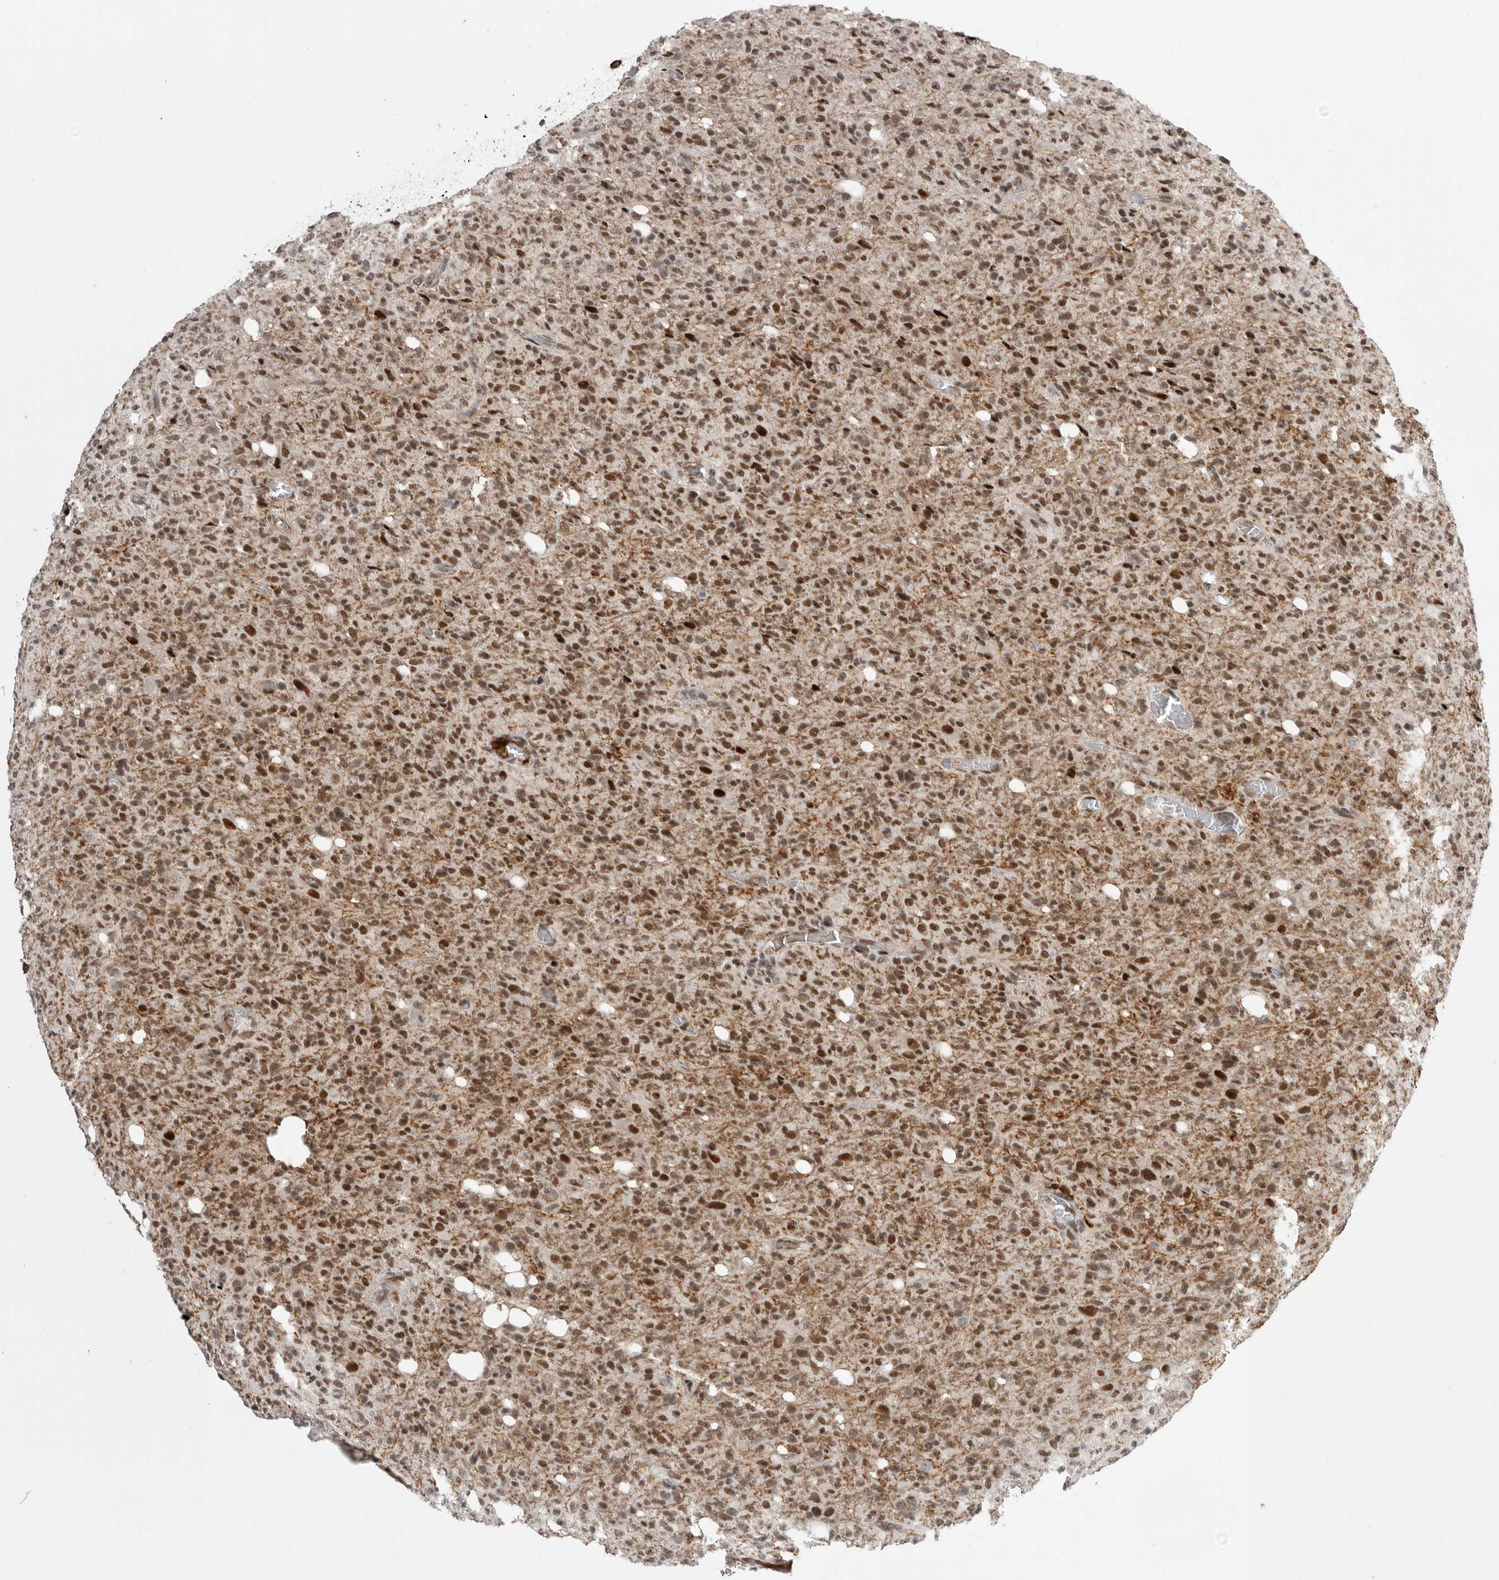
{"staining": {"intensity": "moderate", "quantity": ">75%", "location": "nuclear"}, "tissue": "glioma", "cell_type": "Tumor cells", "image_type": "cancer", "snomed": [{"axis": "morphology", "description": "Glioma, malignant, High grade"}, {"axis": "topography", "description": "Brain"}], "caption": "Malignant high-grade glioma stained with immunohistochemistry (IHC) reveals moderate nuclear expression in approximately >75% of tumor cells.", "gene": "POU5F1", "patient": {"sex": "female", "age": 57}}